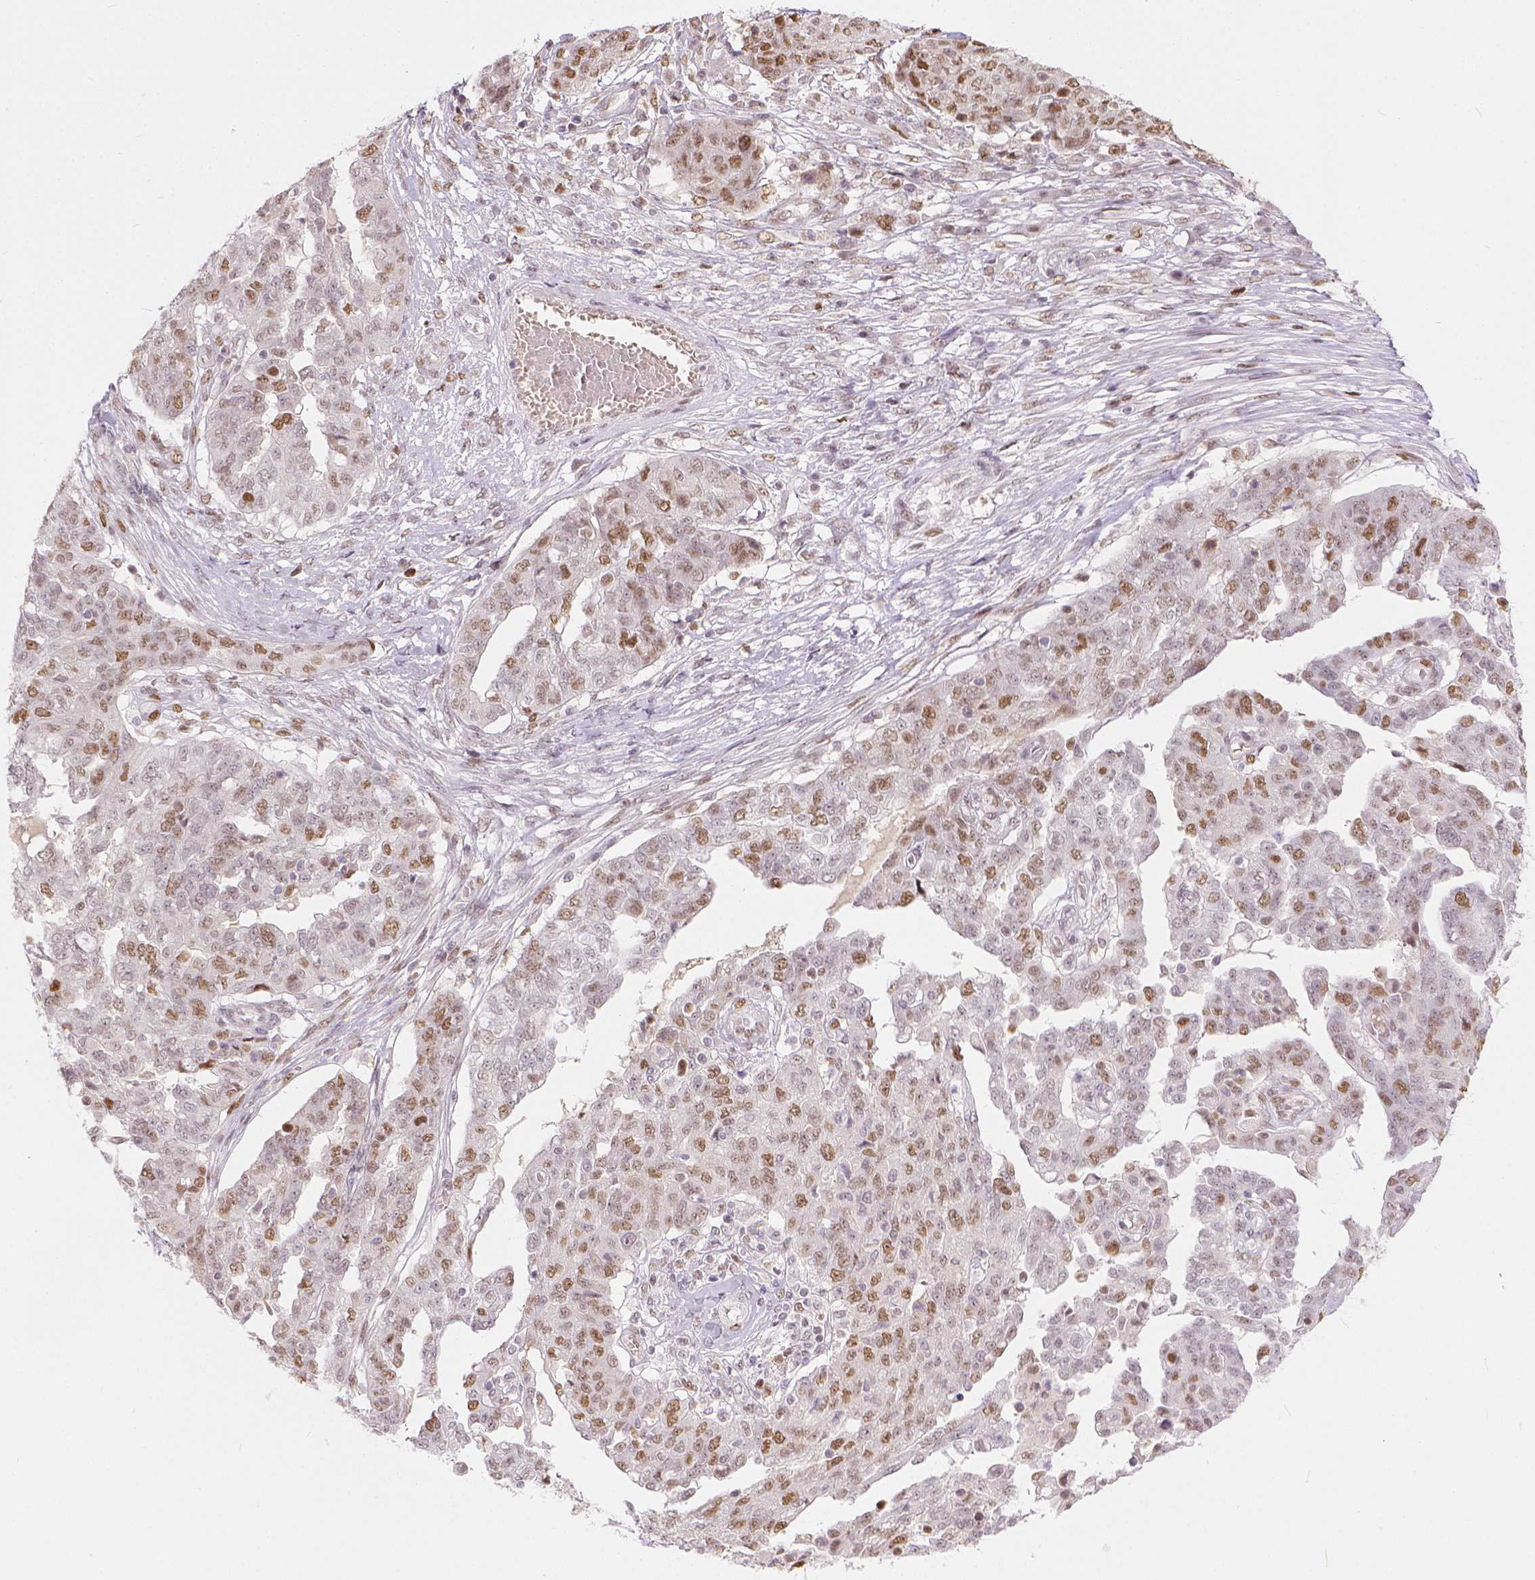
{"staining": {"intensity": "moderate", "quantity": "25%-75%", "location": "nuclear"}, "tissue": "ovarian cancer", "cell_type": "Tumor cells", "image_type": "cancer", "snomed": [{"axis": "morphology", "description": "Cystadenocarcinoma, serous, NOS"}, {"axis": "topography", "description": "Ovary"}], "caption": "Immunohistochemistry (IHC) (DAB (3,3'-diaminobenzidine)) staining of ovarian cancer (serous cystadenocarcinoma) displays moderate nuclear protein positivity in approximately 25%-75% of tumor cells. Using DAB (brown) and hematoxylin (blue) stains, captured at high magnification using brightfield microscopy.", "gene": "ERCC1", "patient": {"sex": "female", "age": 67}}